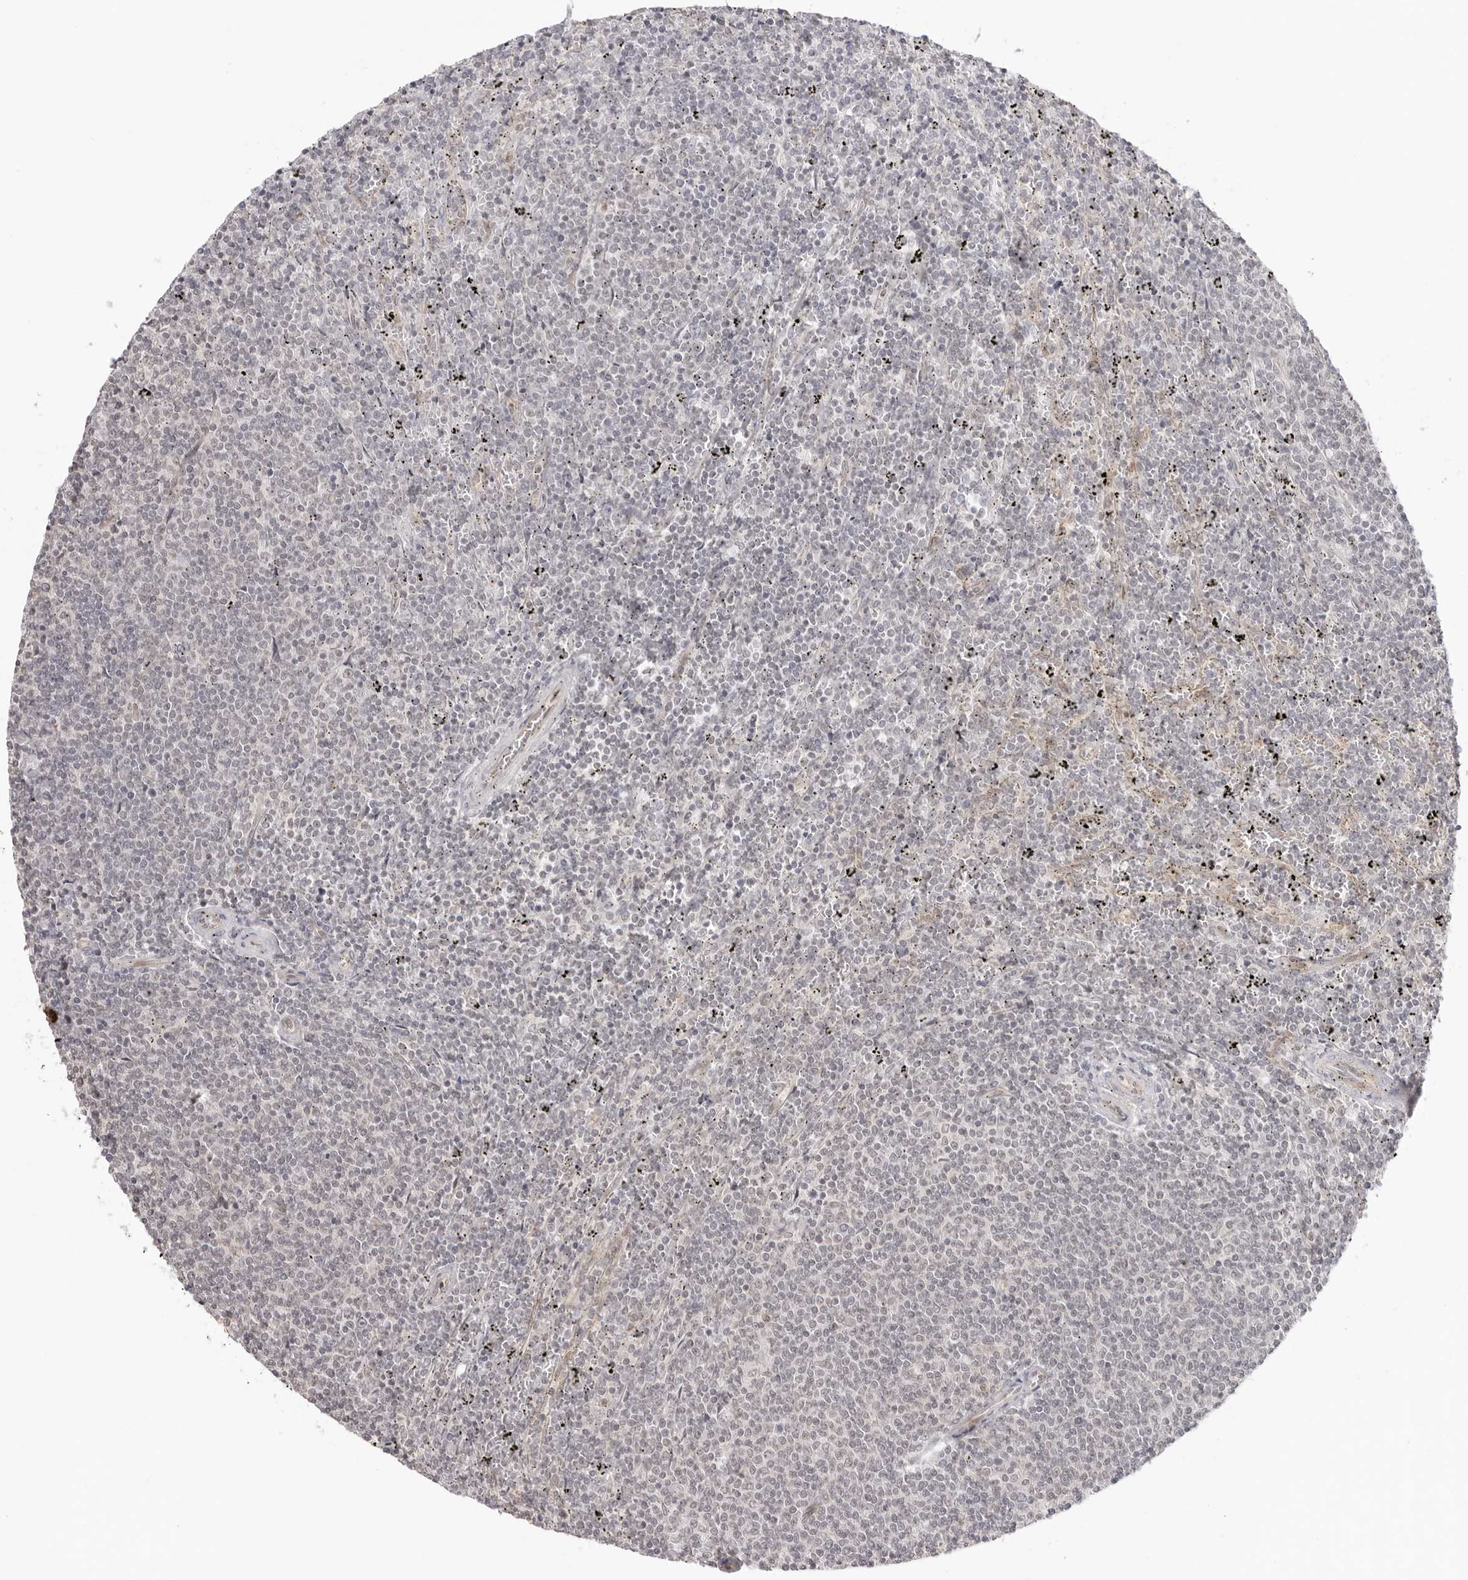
{"staining": {"intensity": "negative", "quantity": "none", "location": "none"}, "tissue": "lymphoma", "cell_type": "Tumor cells", "image_type": "cancer", "snomed": [{"axis": "morphology", "description": "Malignant lymphoma, non-Hodgkin's type, Low grade"}, {"axis": "topography", "description": "Spleen"}], "caption": "An immunohistochemistry histopathology image of low-grade malignant lymphoma, non-Hodgkin's type is shown. There is no staining in tumor cells of low-grade malignant lymphoma, non-Hodgkin's type. (Brightfield microscopy of DAB (3,3'-diaminobenzidine) immunohistochemistry (IHC) at high magnification).", "gene": "TRAPPC3", "patient": {"sex": "female", "age": 50}}